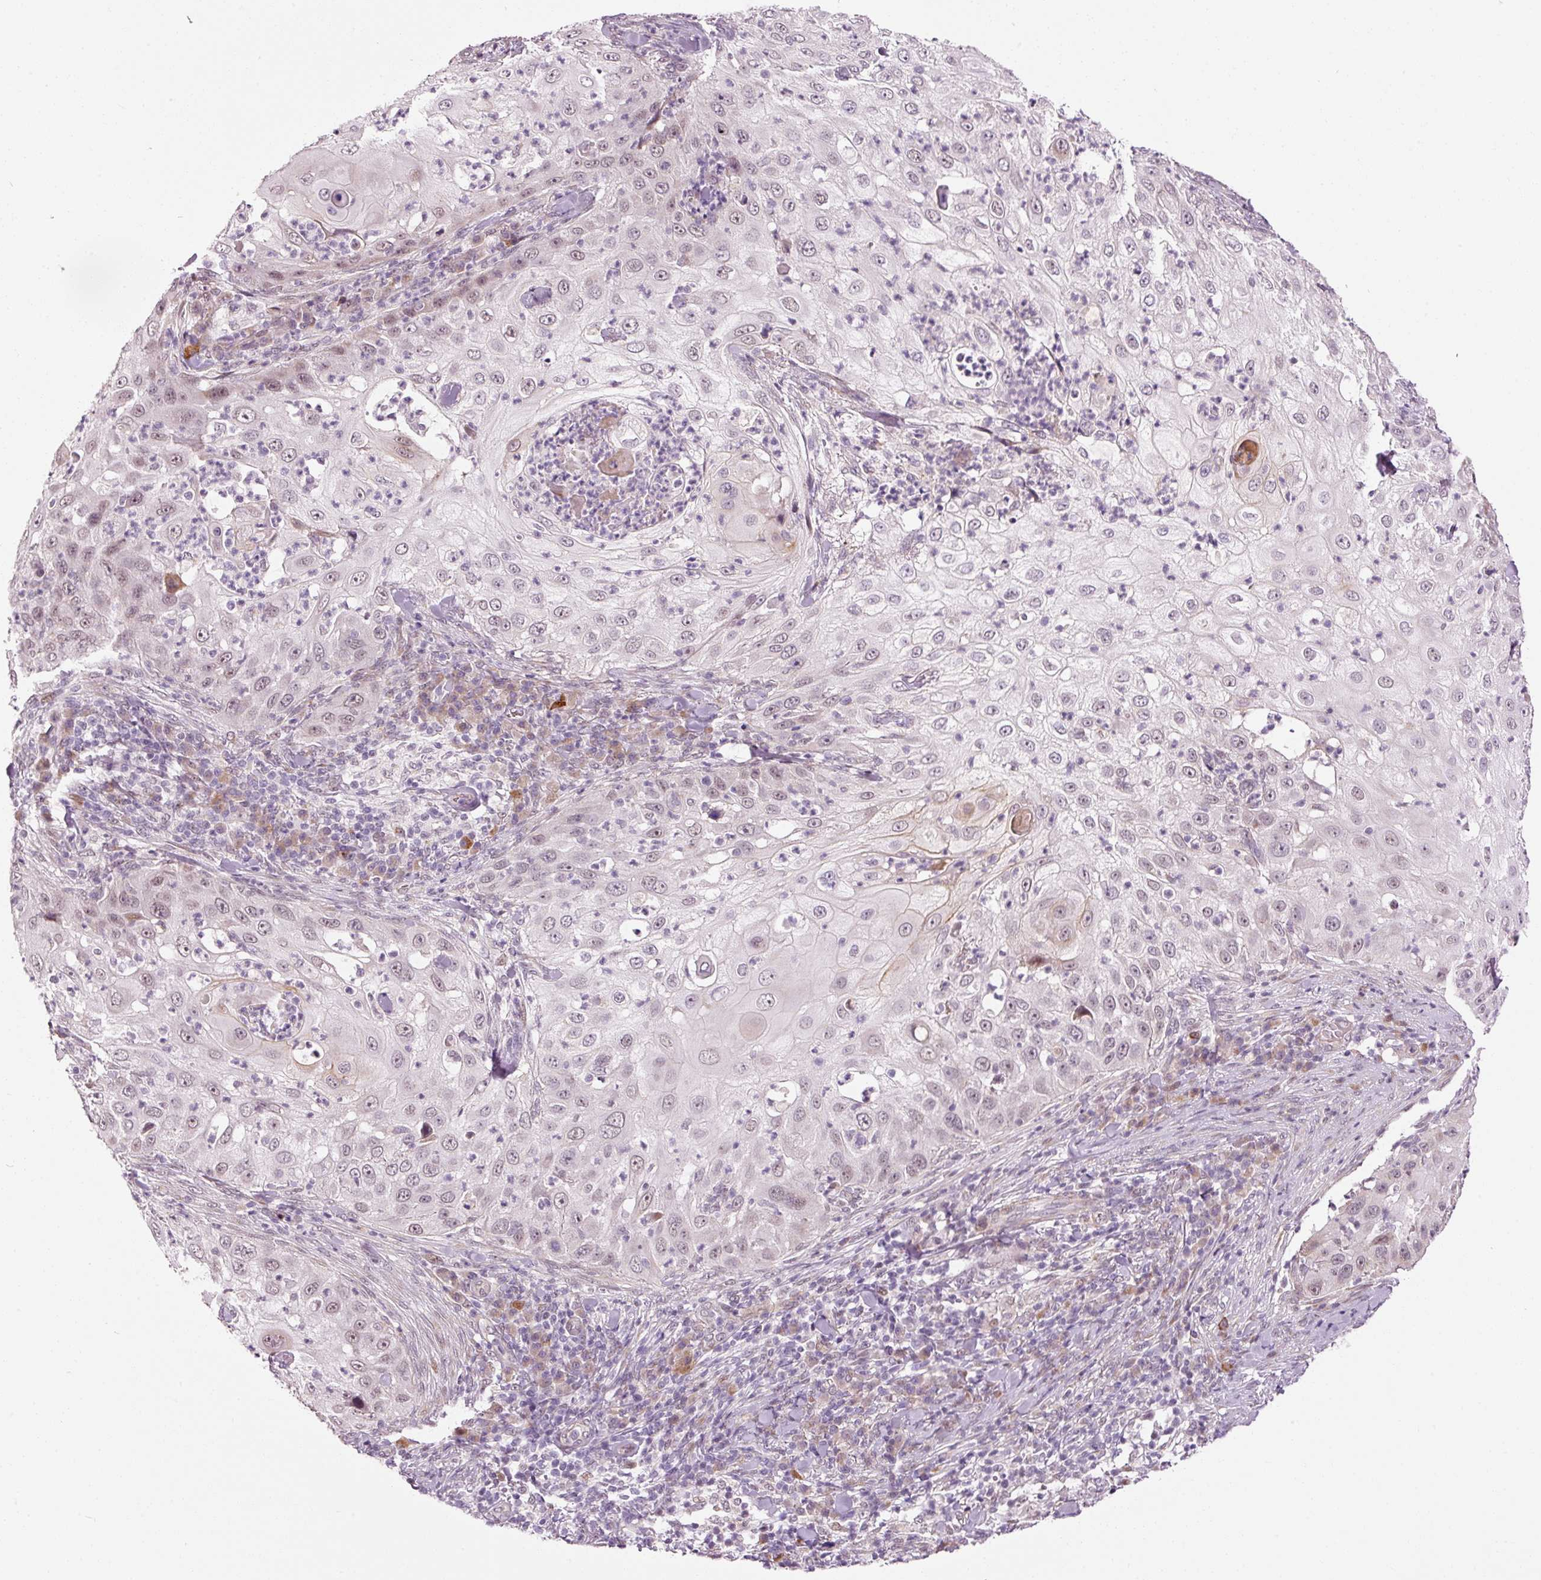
{"staining": {"intensity": "negative", "quantity": "none", "location": "none"}, "tissue": "skin cancer", "cell_type": "Tumor cells", "image_type": "cancer", "snomed": [{"axis": "morphology", "description": "Squamous cell carcinoma, NOS"}, {"axis": "topography", "description": "Skin"}], "caption": "An immunohistochemistry micrograph of skin cancer (squamous cell carcinoma) is shown. There is no staining in tumor cells of skin cancer (squamous cell carcinoma). (DAB (3,3'-diaminobenzidine) immunohistochemistry, high magnification).", "gene": "ANKRD20A1", "patient": {"sex": "female", "age": 44}}